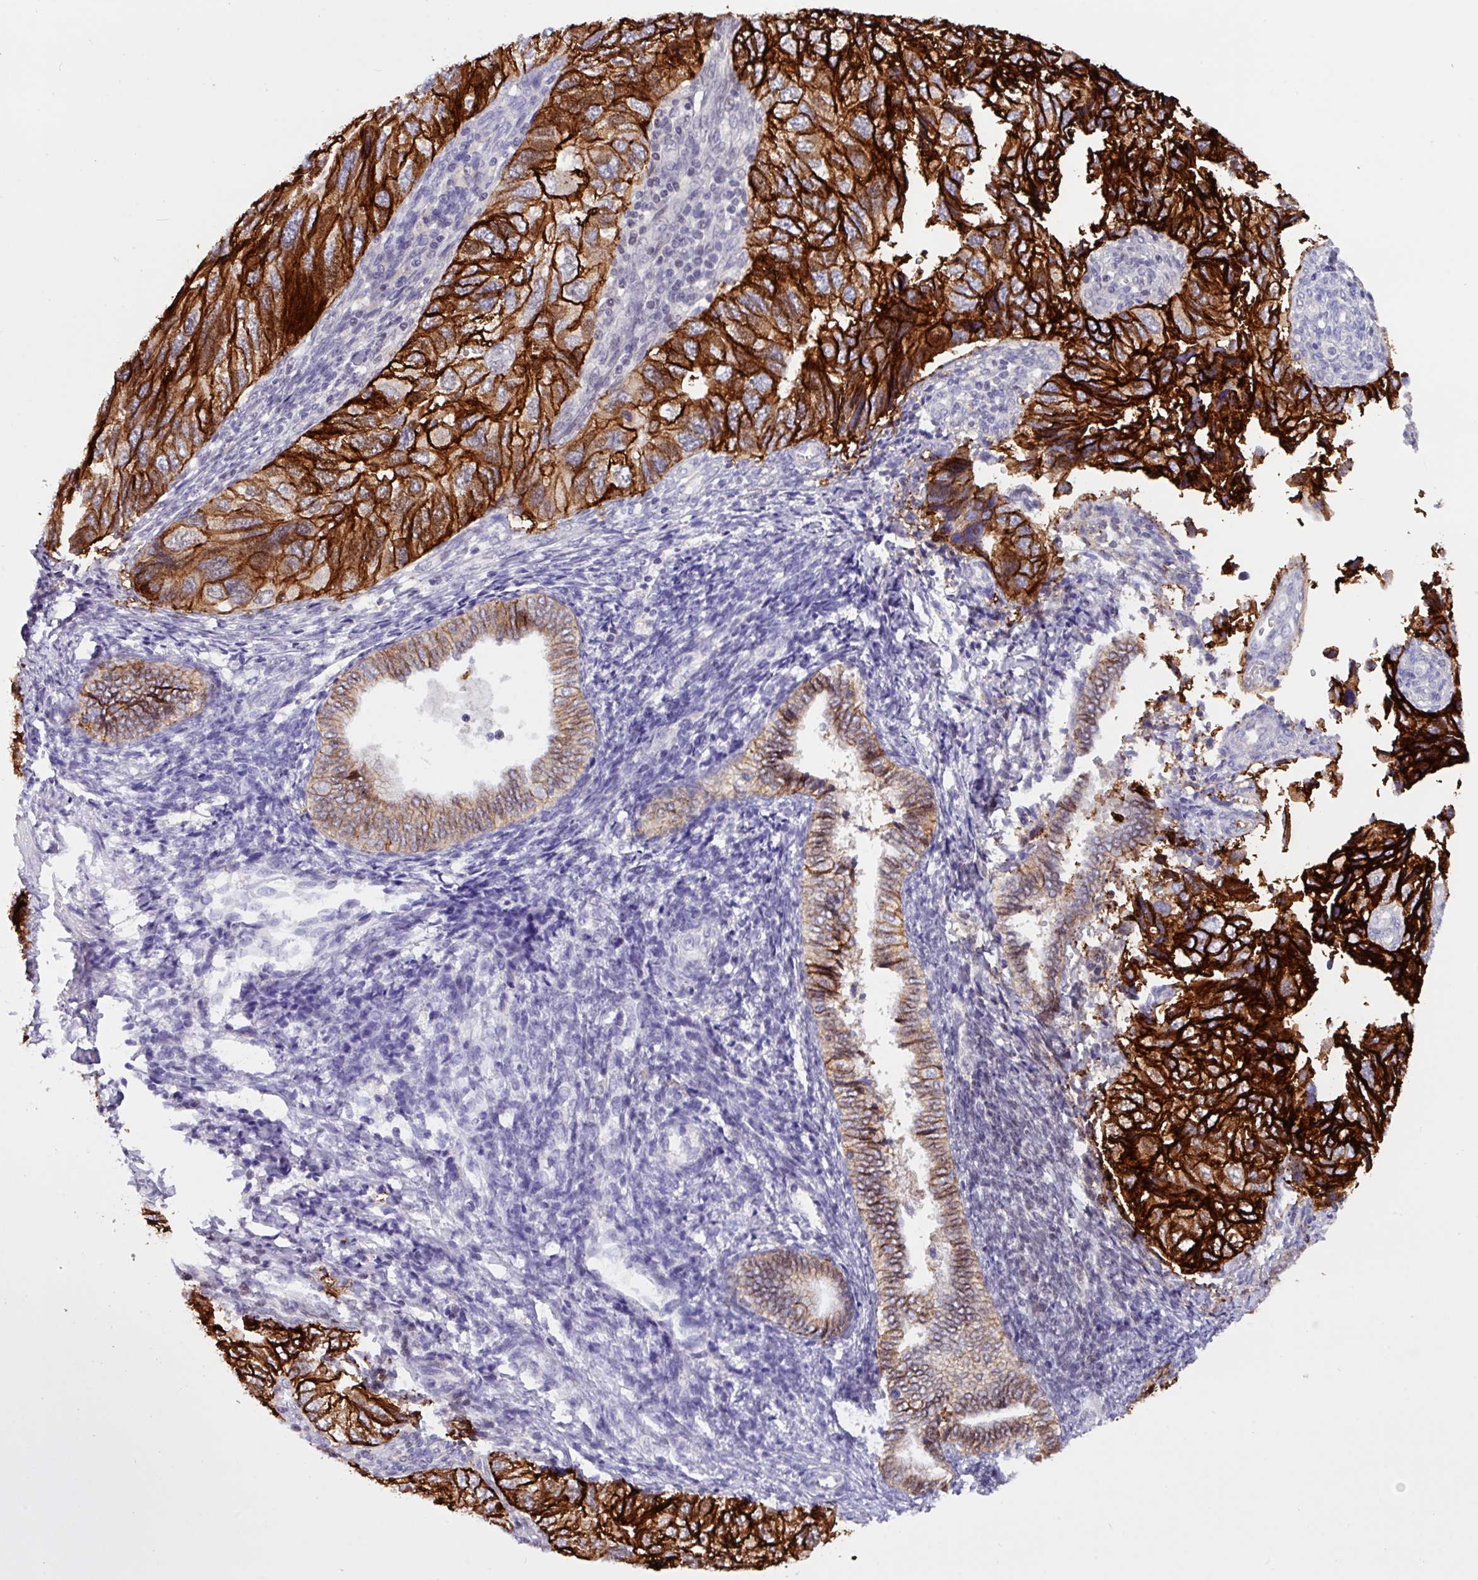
{"staining": {"intensity": "strong", "quantity": ">75%", "location": "cytoplasmic/membranous"}, "tissue": "endometrial cancer", "cell_type": "Tumor cells", "image_type": "cancer", "snomed": [{"axis": "morphology", "description": "Carcinoma, NOS"}, {"axis": "topography", "description": "Uterus"}], "caption": "A high amount of strong cytoplasmic/membranous positivity is present in approximately >75% of tumor cells in carcinoma (endometrial) tissue.", "gene": "EPCAM", "patient": {"sex": "female", "age": 76}}